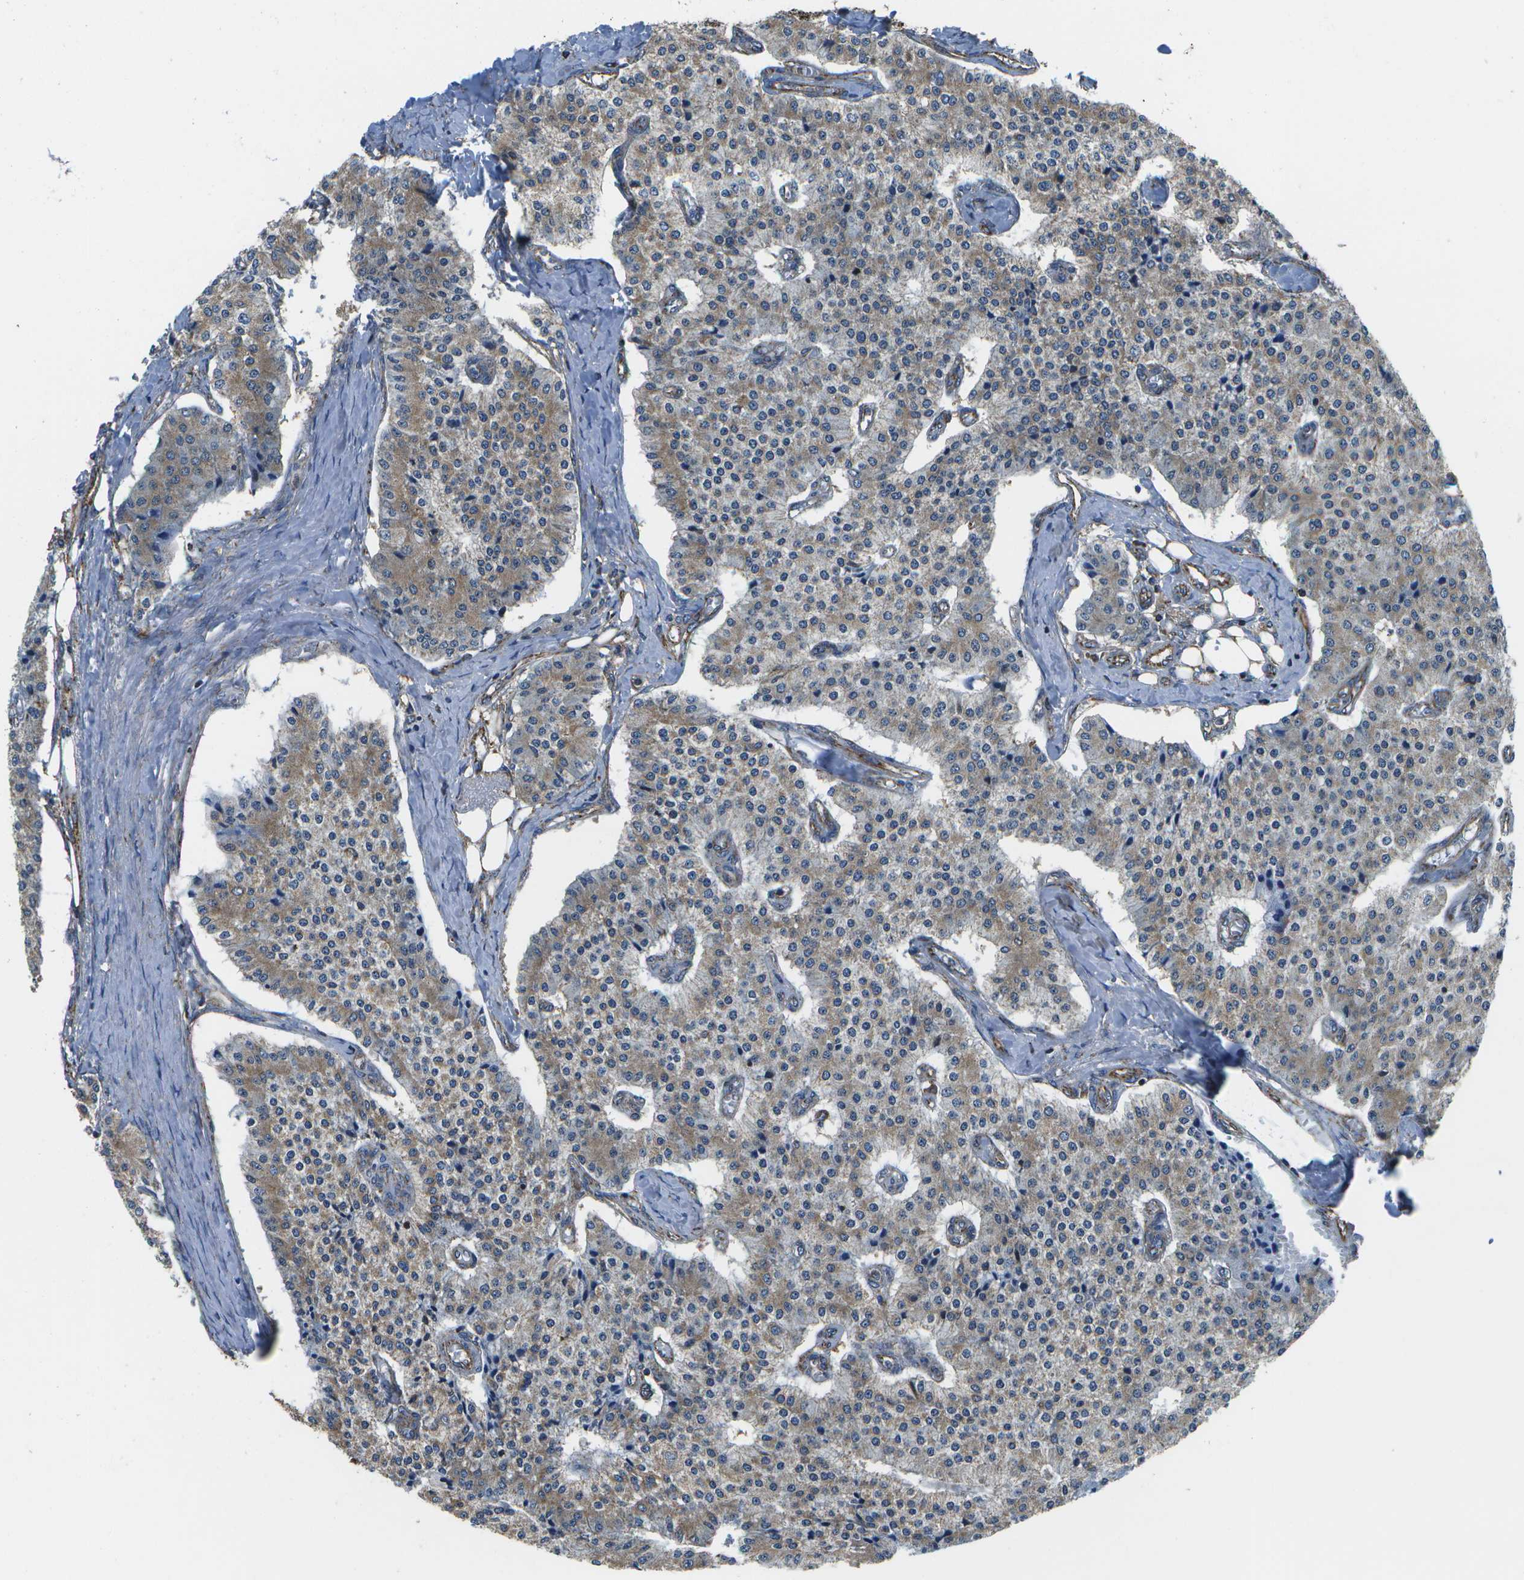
{"staining": {"intensity": "weak", "quantity": "25%-75%", "location": "cytoplasmic/membranous"}, "tissue": "carcinoid", "cell_type": "Tumor cells", "image_type": "cancer", "snomed": [{"axis": "morphology", "description": "Carcinoid, malignant, NOS"}, {"axis": "topography", "description": "Colon"}], "caption": "Human malignant carcinoid stained for a protein (brown) reveals weak cytoplasmic/membranous positive staining in about 25%-75% of tumor cells.", "gene": "MVK", "patient": {"sex": "female", "age": 52}}